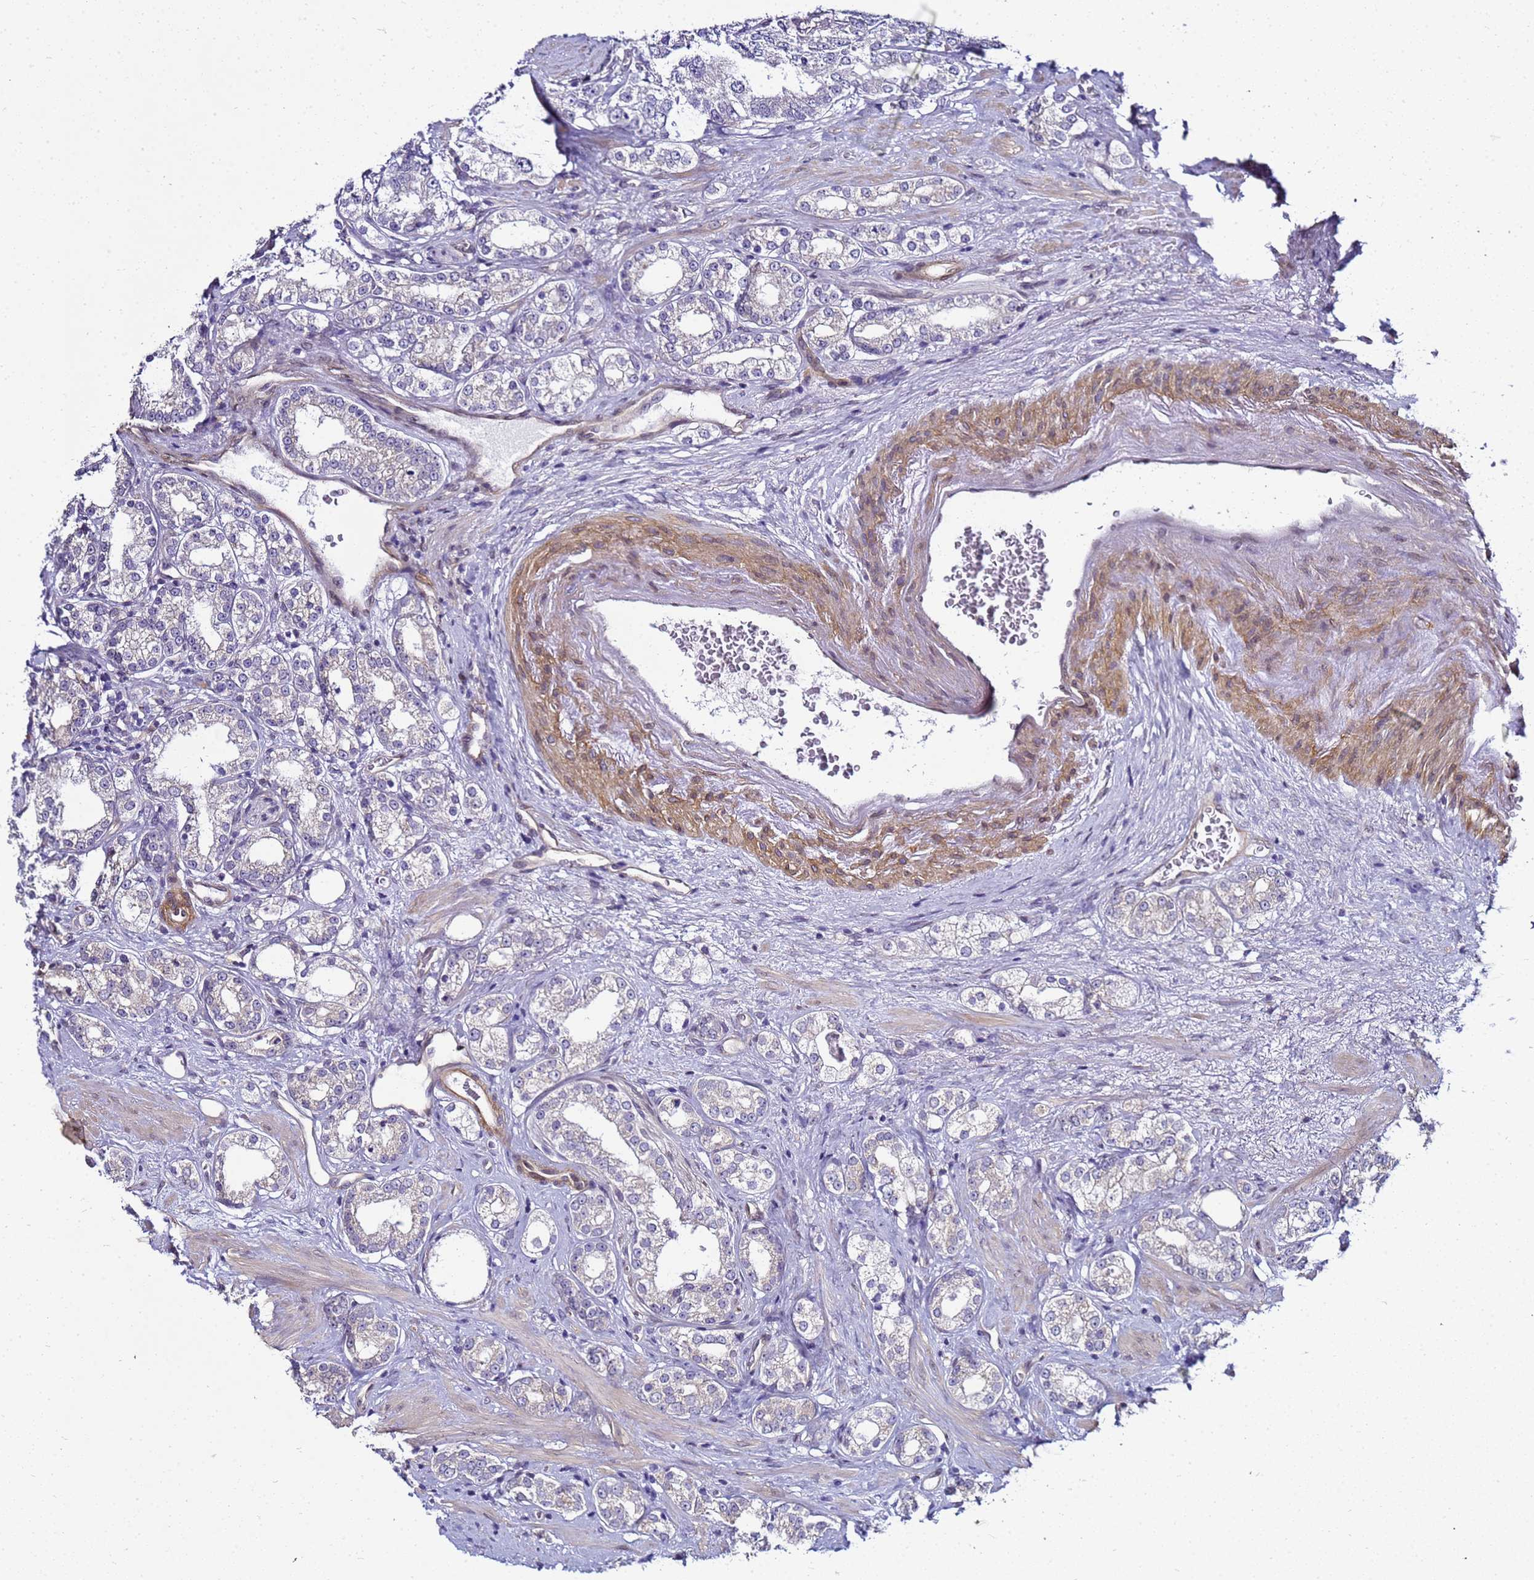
{"staining": {"intensity": "negative", "quantity": "none", "location": "none"}, "tissue": "prostate cancer", "cell_type": "Tumor cells", "image_type": "cancer", "snomed": [{"axis": "morphology", "description": "Normal tissue, NOS"}, {"axis": "morphology", "description": "Adenocarcinoma, High grade"}, {"axis": "topography", "description": "Prostate"}], "caption": "Tumor cells show no significant protein staining in prostate high-grade adenocarcinoma.", "gene": "FAM166B", "patient": {"sex": "male", "age": 83}}